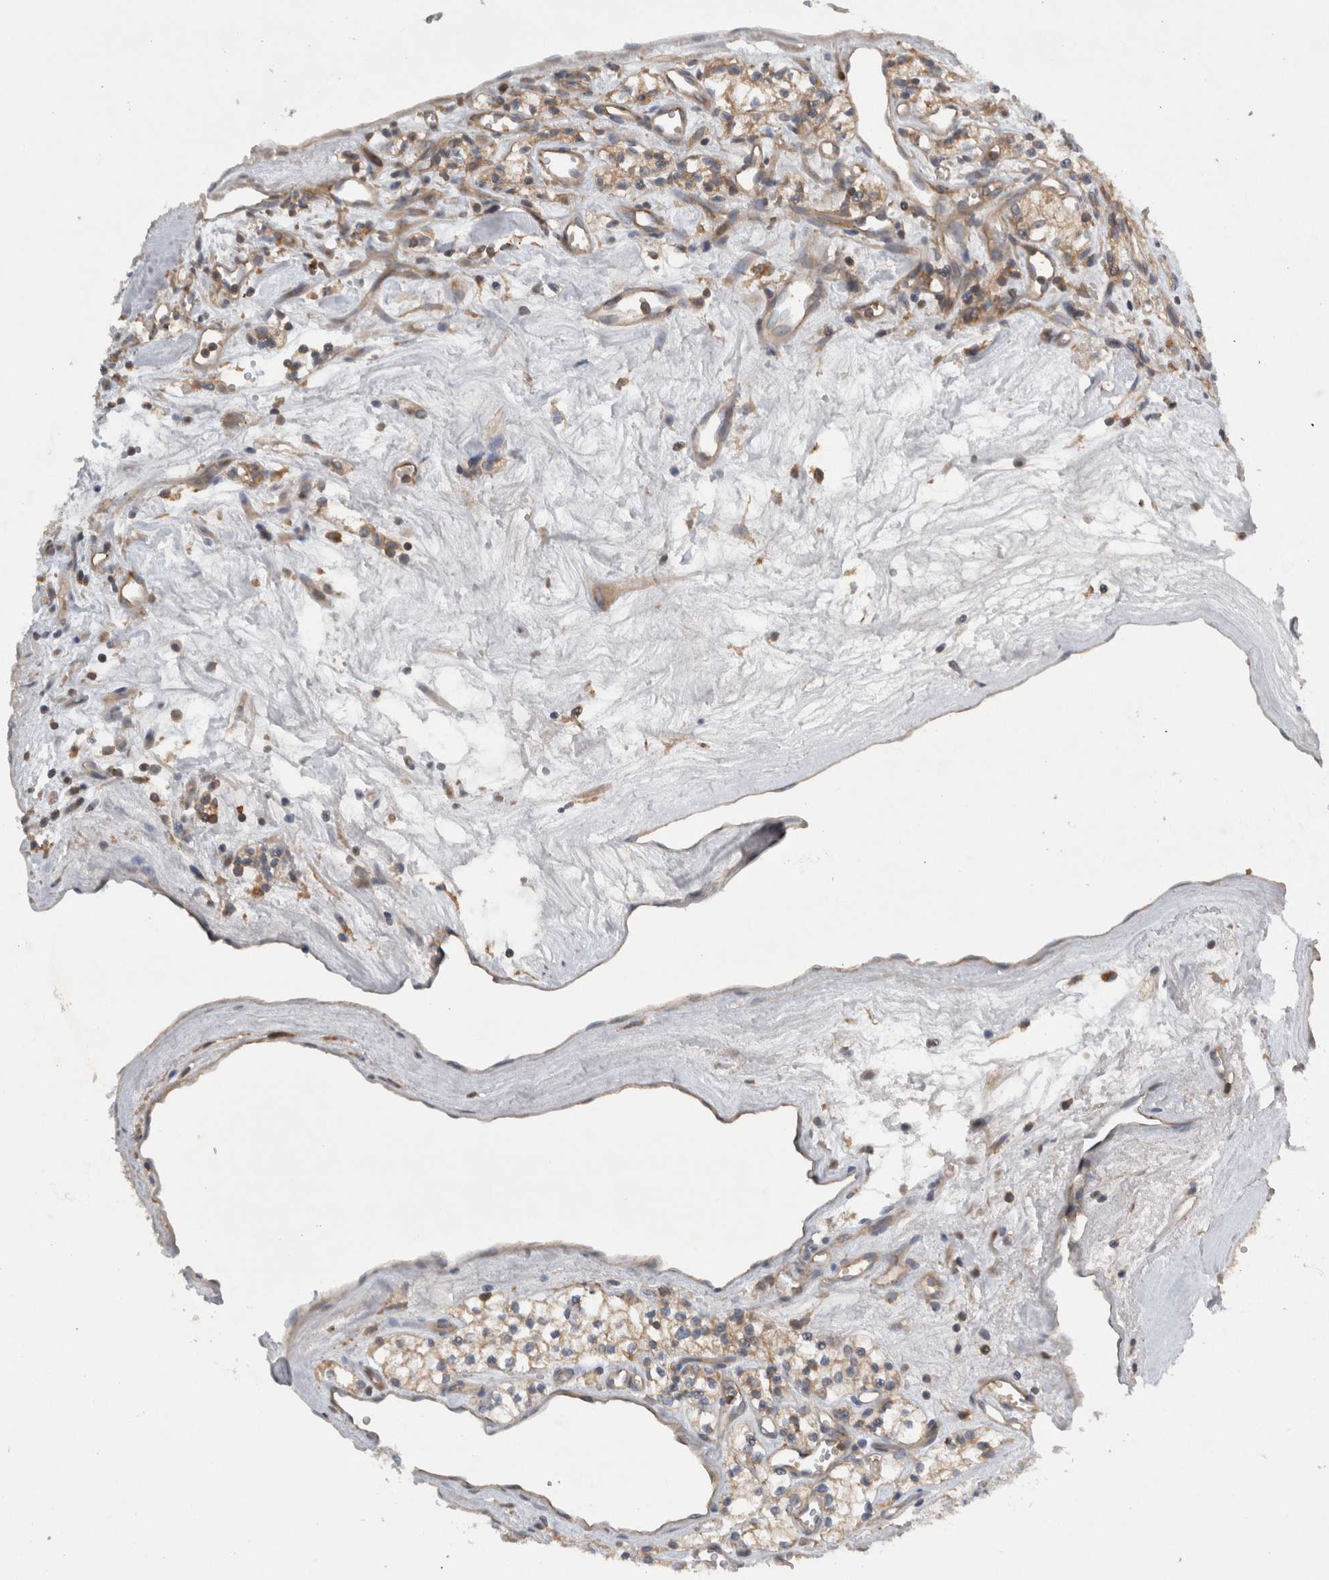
{"staining": {"intensity": "weak", "quantity": "25%-75%", "location": "cytoplasmic/membranous"}, "tissue": "renal cancer", "cell_type": "Tumor cells", "image_type": "cancer", "snomed": [{"axis": "morphology", "description": "Adenocarcinoma, NOS"}, {"axis": "topography", "description": "Kidney"}], "caption": "IHC (DAB (3,3'-diaminobenzidine)) staining of adenocarcinoma (renal) displays weak cytoplasmic/membranous protein expression in about 25%-75% of tumor cells. Using DAB (3,3'-diaminobenzidine) (brown) and hematoxylin (blue) stains, captured at high magnification using brightfield microscopy.", "gene": "SCARA5", "patient": {"sex": "male", "age": 59}}